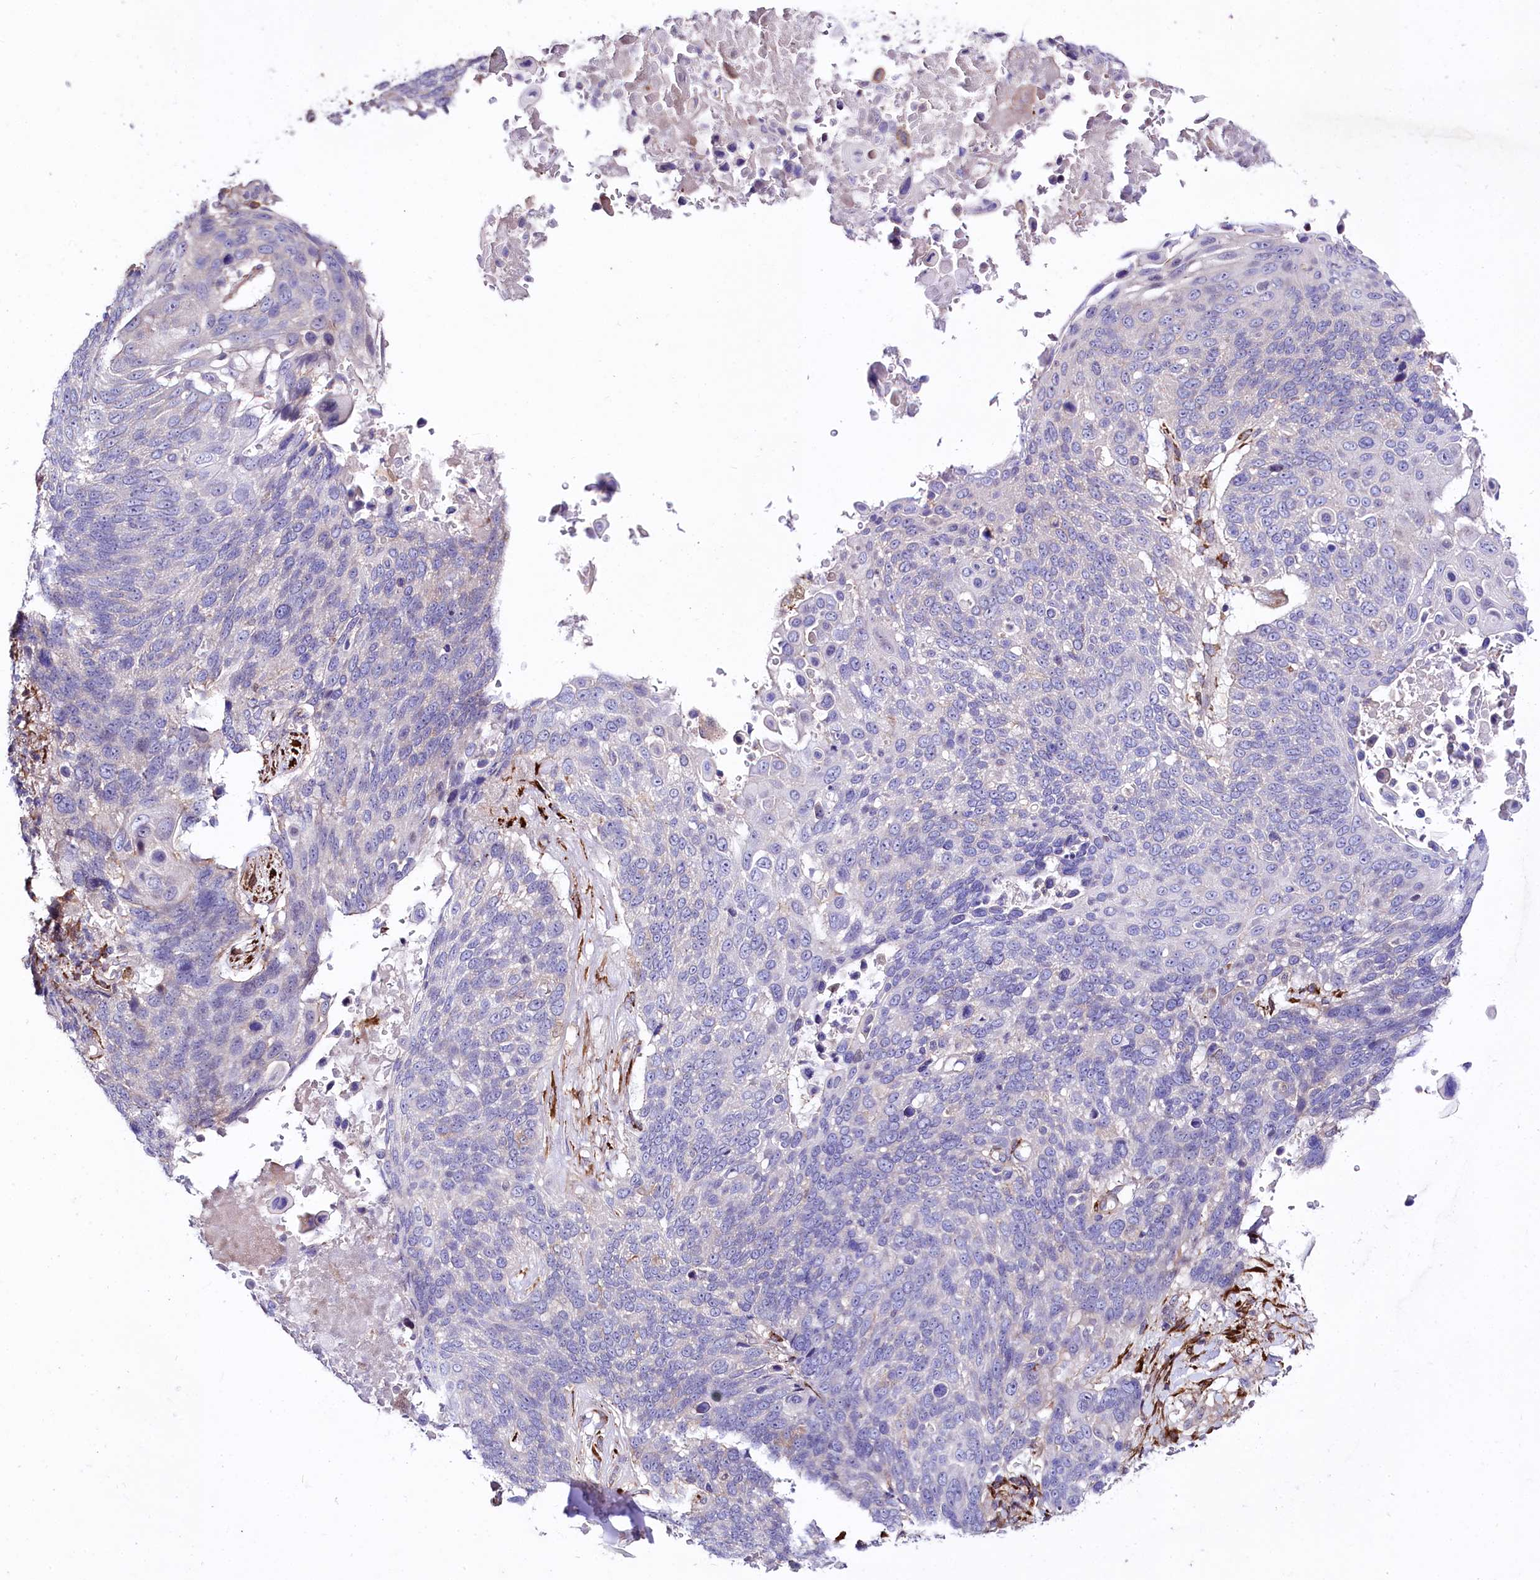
{"staining": {"intensity": "negative", "quantity": "none", "location": "none"}, "tissue": "lung cancer", "cell_type": "Tumor cells", "image_type": "cancer", "snomed": [{"axis": "morphology", "description": "Squamous cell carcinoma, NOS"}, {"axis": "topography", "description": "Lung"}], "caption": "Lung cancer stained for a protein using IHC demonstrates no expression tumor cells.", "gene": "FCHSD2", "patient": {"sex": "male", "age": 66}}